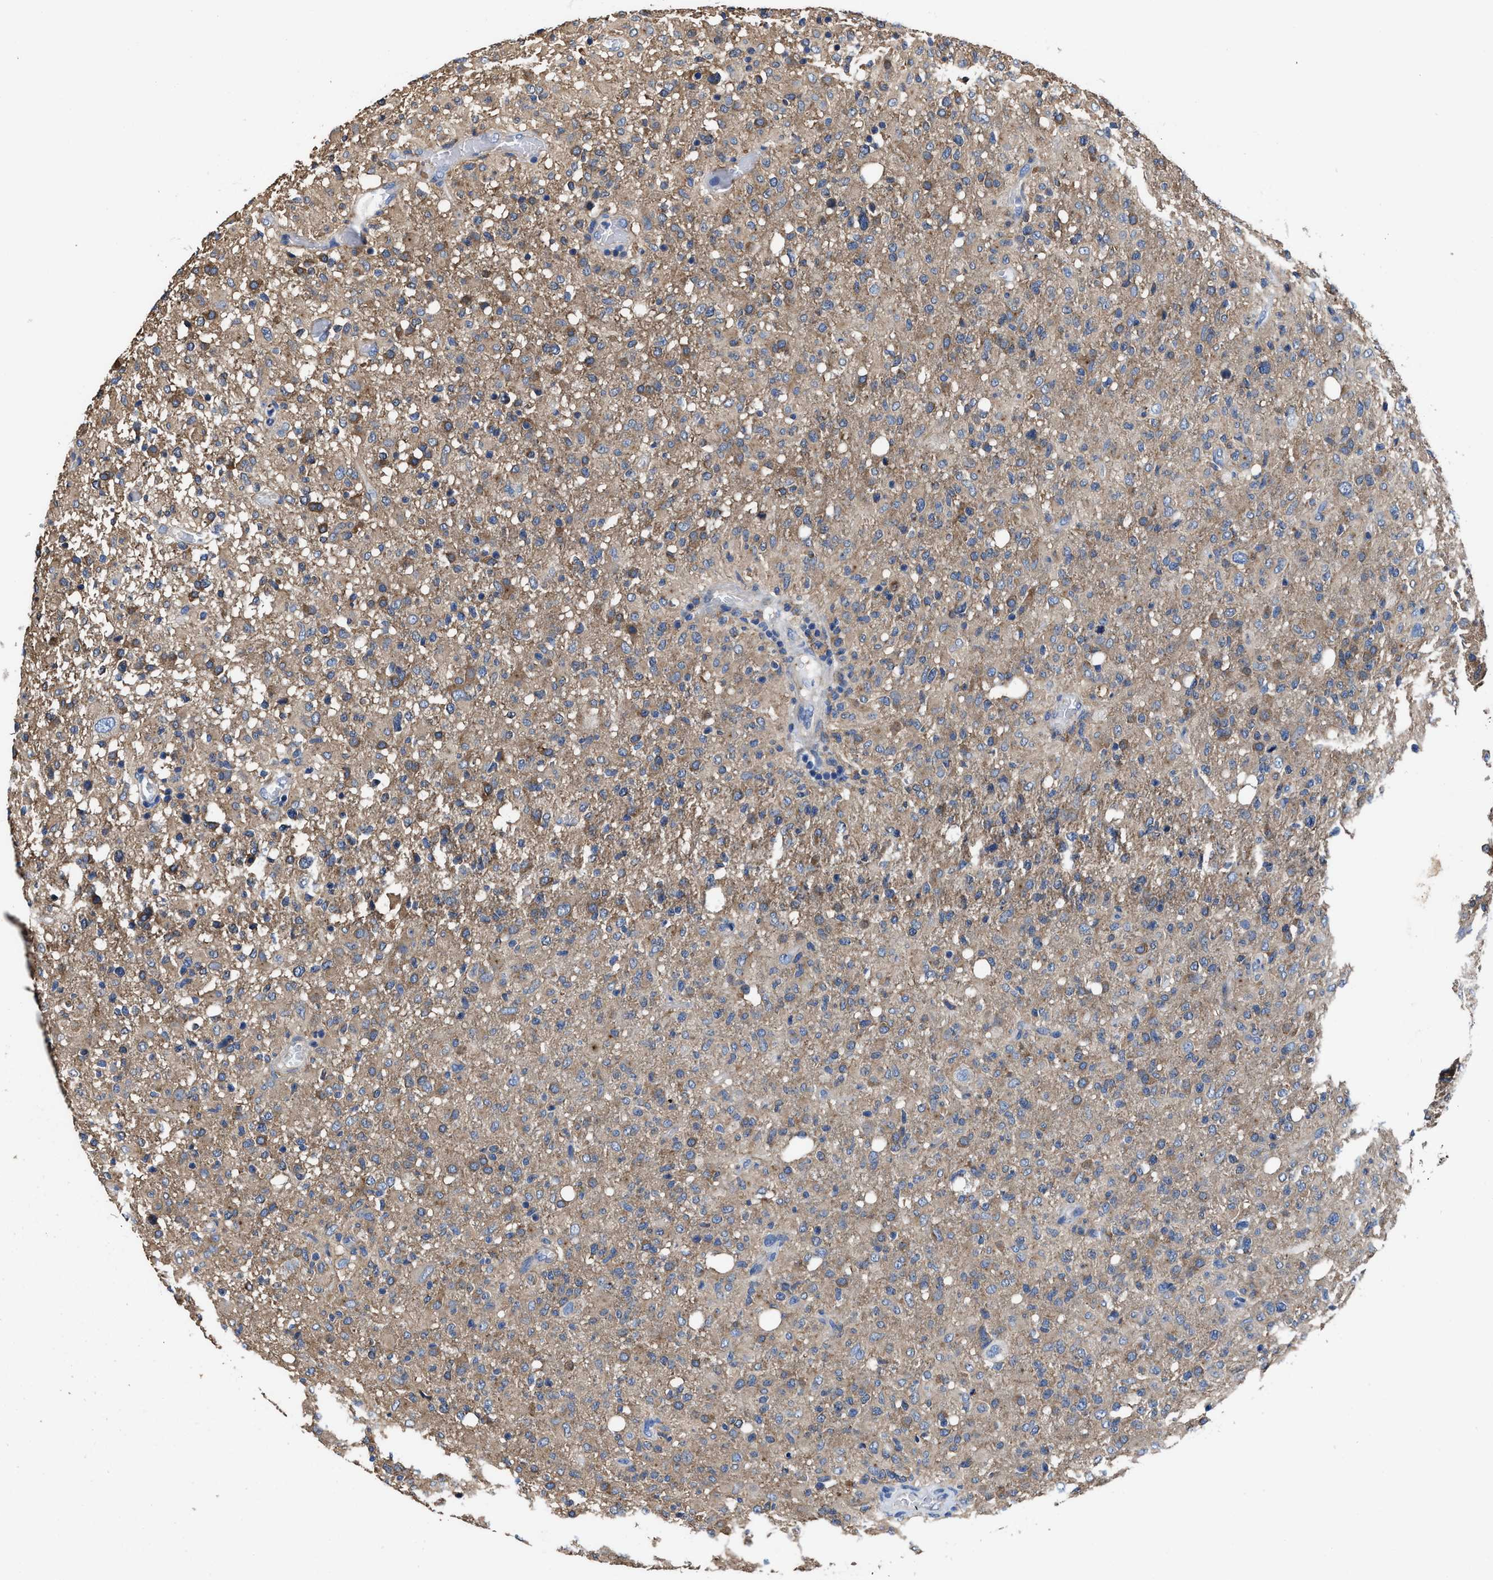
{"staining": {"intensity": "moderate", "quantity": "25%-75%", "location": "cytoplasmic/membranous"}, "tissue": "glioma", "cell_type": "Tumor cells", "image_type": "cancer", "snomed": [{"axis": "morphology", "description": "Glioma, malignant, High grade"}, {"axis": "topography", "description": "Brain"}], "caption": "Immunohistochemical staining of human glioma reveals moderate cytoplasmic/membranous protein staining in approximately 25%-75% of tumor cells.", "gene": "TMEM30A", "patient": {"sex": "female", "age": 57}}